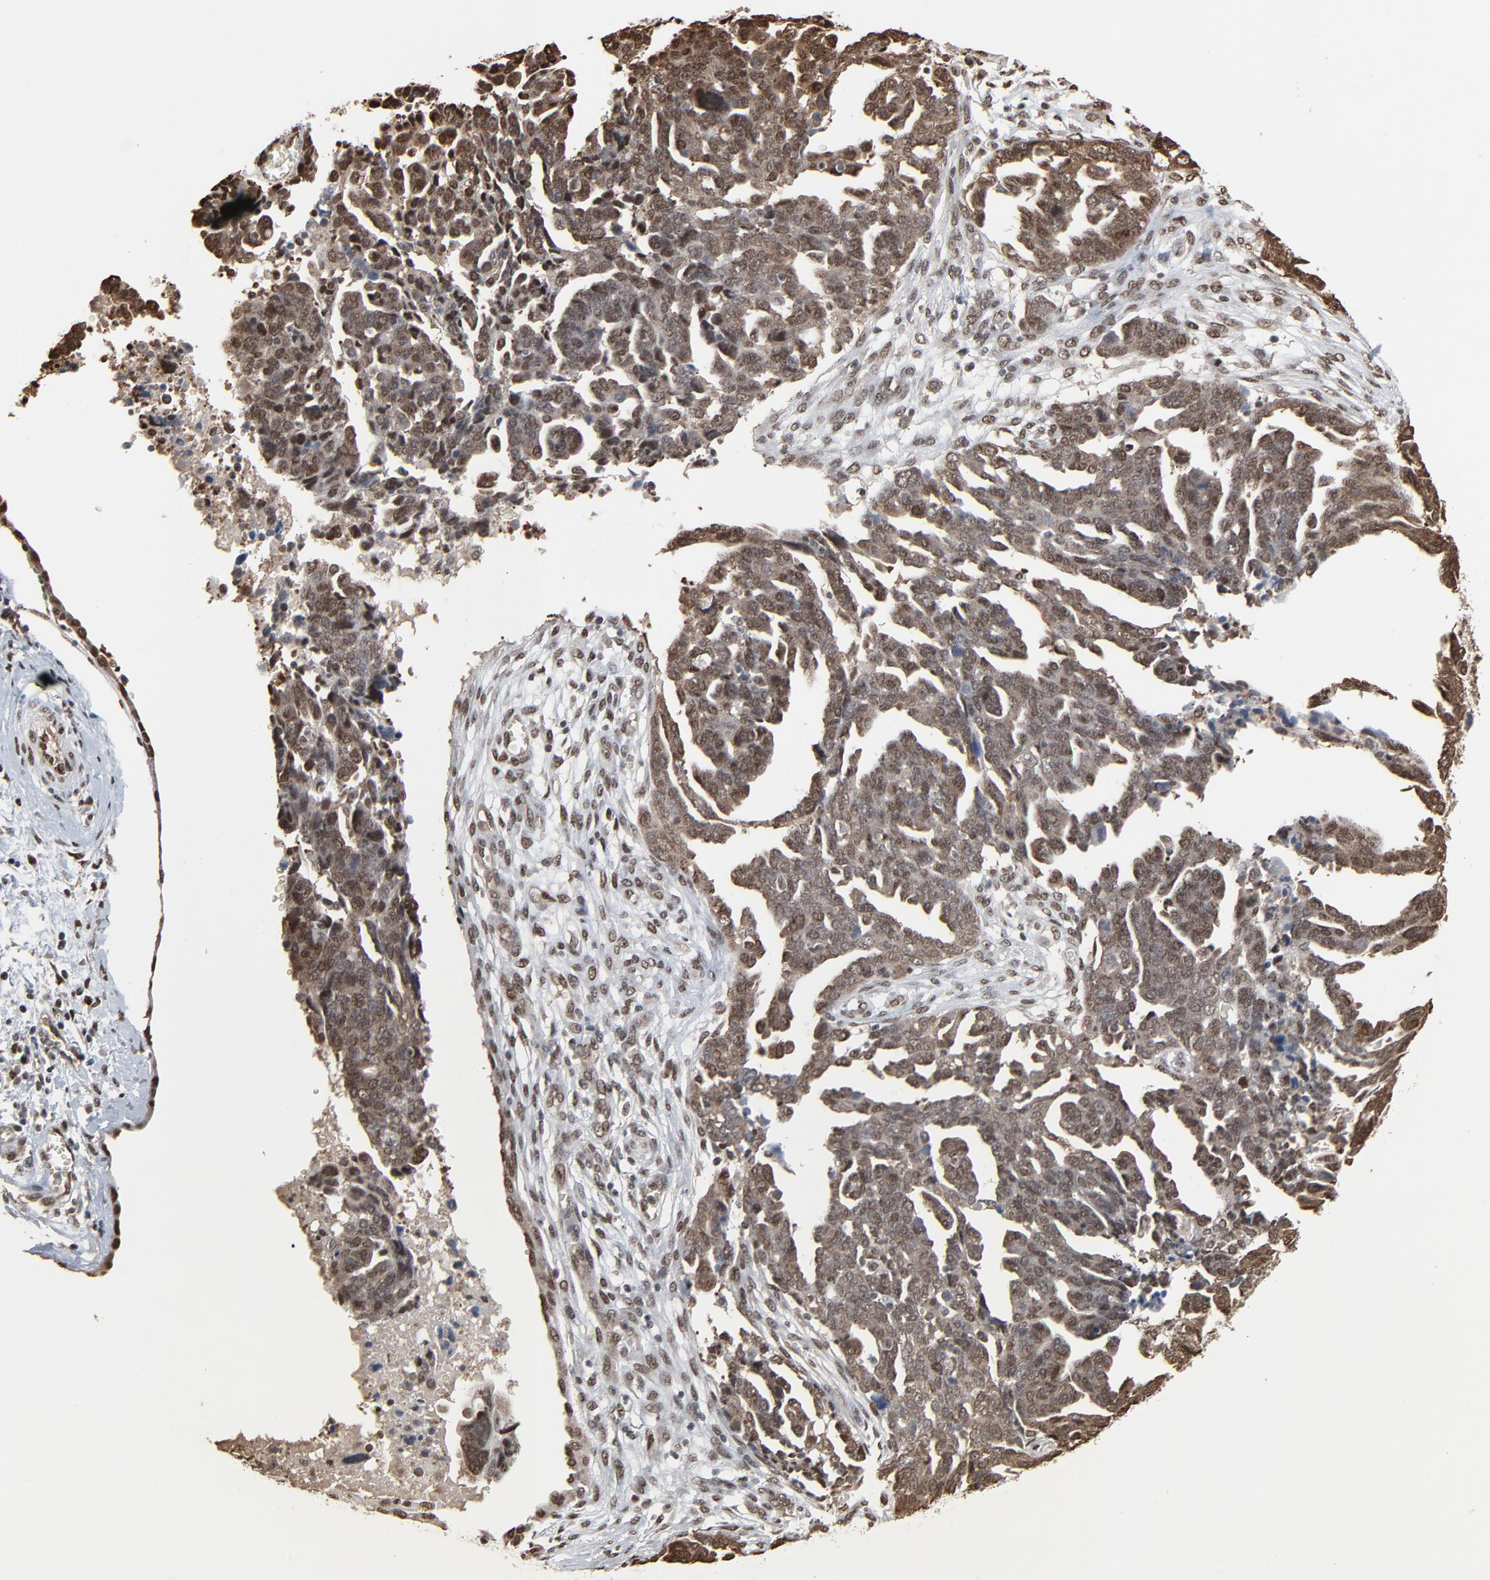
{"staining": {"intensity": "moderate", "quantity": ">75%", "location": "cytoplasmic/membranous,nuclear"}, "tissue": "ovarian cancer", "cell_type": "Tumor cells", "image_type": "cancer", "snomed": [{"axis": "morphology", "description": "Normal tissue, NOS"}, {"axis": "morphology", "description": "Cystadenocarcinoma, serous, NOS"}, {"axis": "topography", "description": "Fallopian tube"}, {"axis": "topography", "description": "Ovary"}], "caption": "IHC (DAB) staining of ovarian cancer exhibits moderate cytoplasmic/membranous and nuclear protein staining in approximately >75% of tumor cells. (DAB (3,3'-diaminobenzidine) IHC with brightfield microscopy, high magnification).", "gene": "MEIS2", "patient": {"sex": "female", "age": 56}}